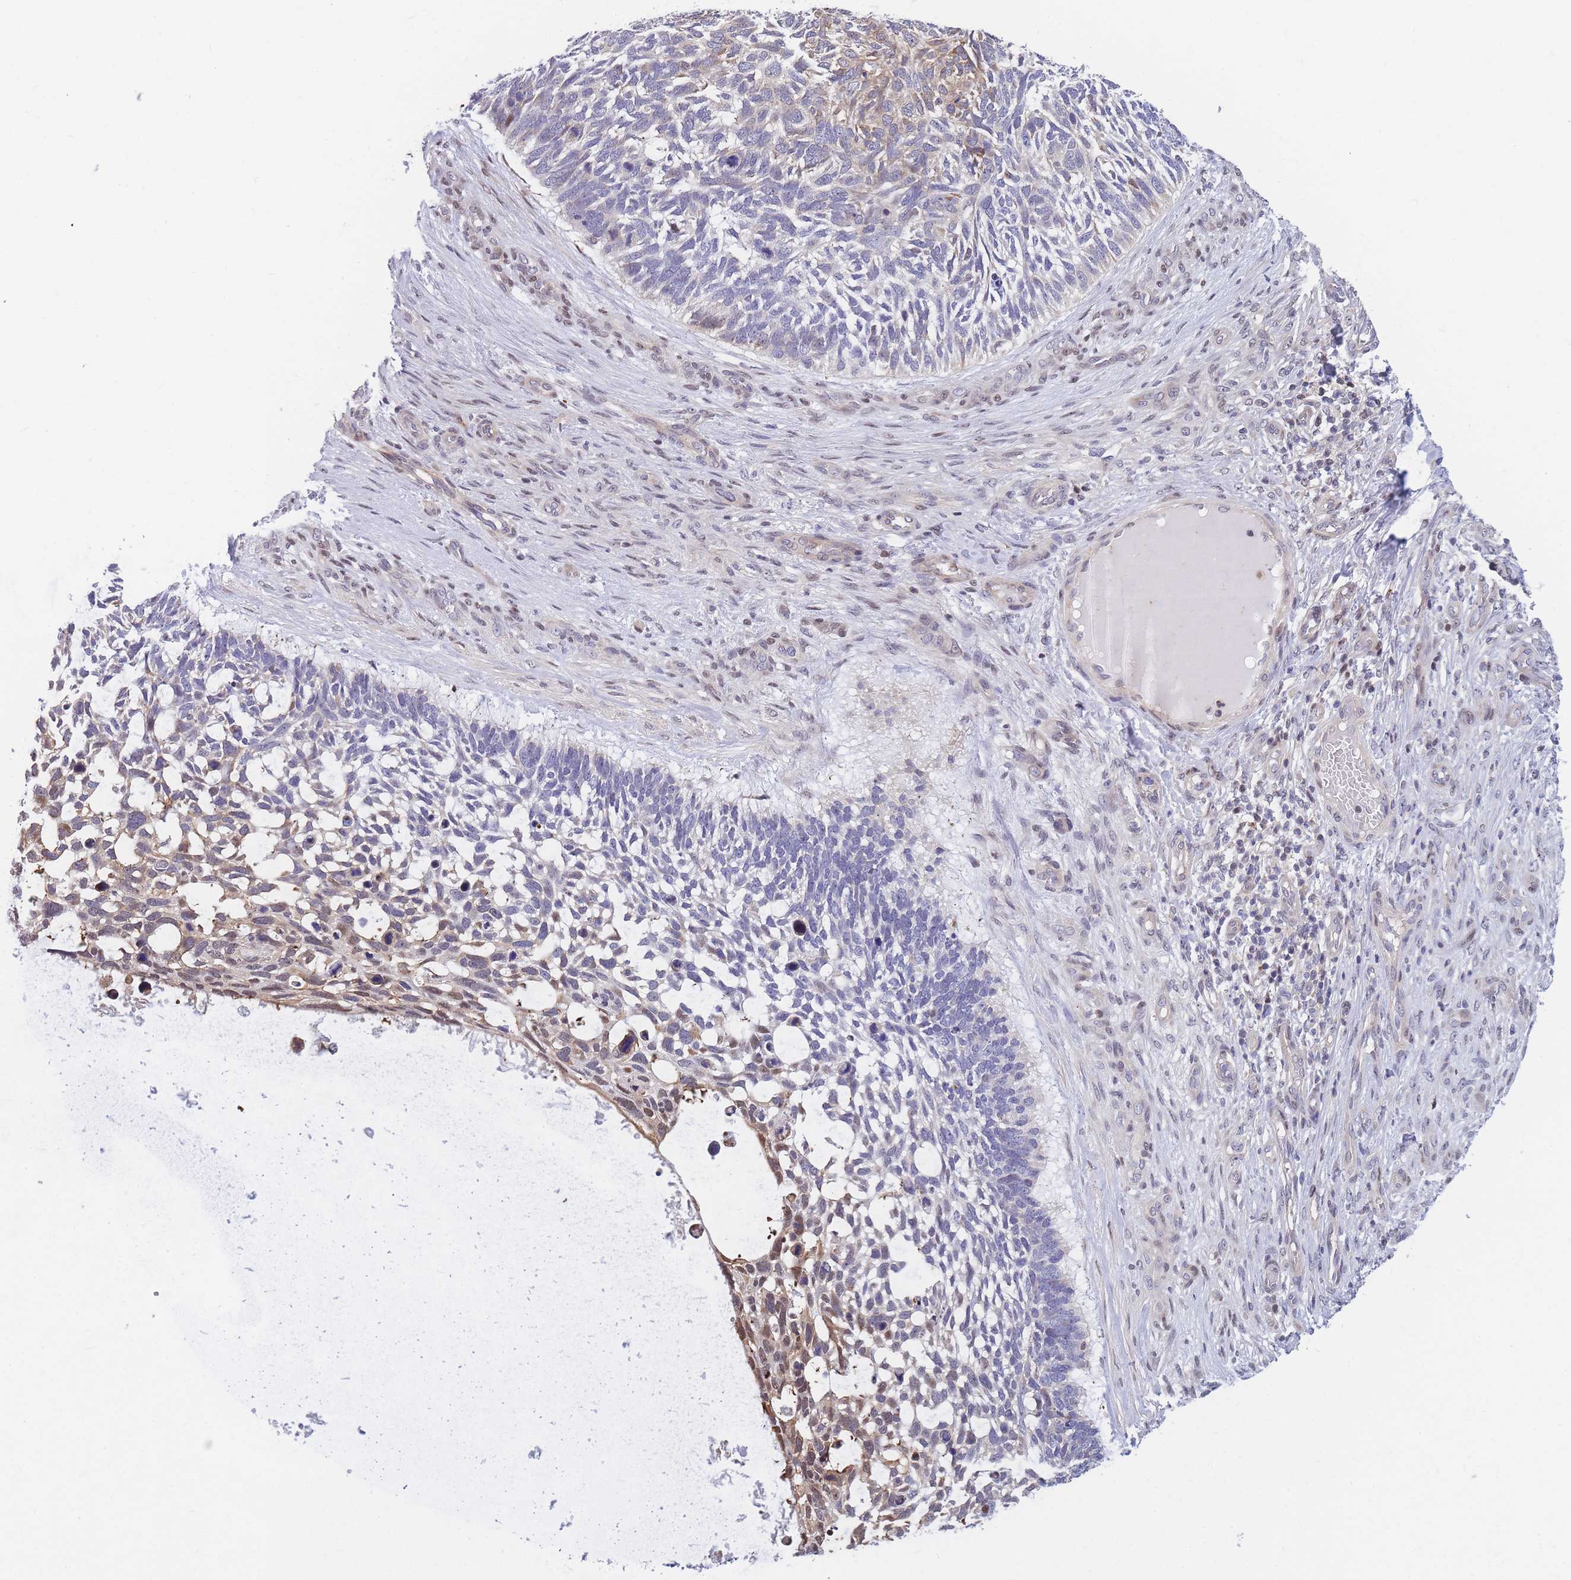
{"staining": {"intensity": "moderate", "quantity": "25%-75%", "location": "cytoplasmic/membranous"}, "tissue": "skin cancer", "cell_type": "Tumor cells", "image_type": "cancer", "snomed": [{"axis": "morphology", "description": "Basal cell carcinoma"}, {"axis": "topography", "description": "Skin"}], "caption": "A brown stain highlights moderate cytoplasmic/membranous expression of a protein in human basal cell carcinoma (skin) tumor cells.", "gene": "CRACD", "patient": {"sex": "male", "age": 88}}